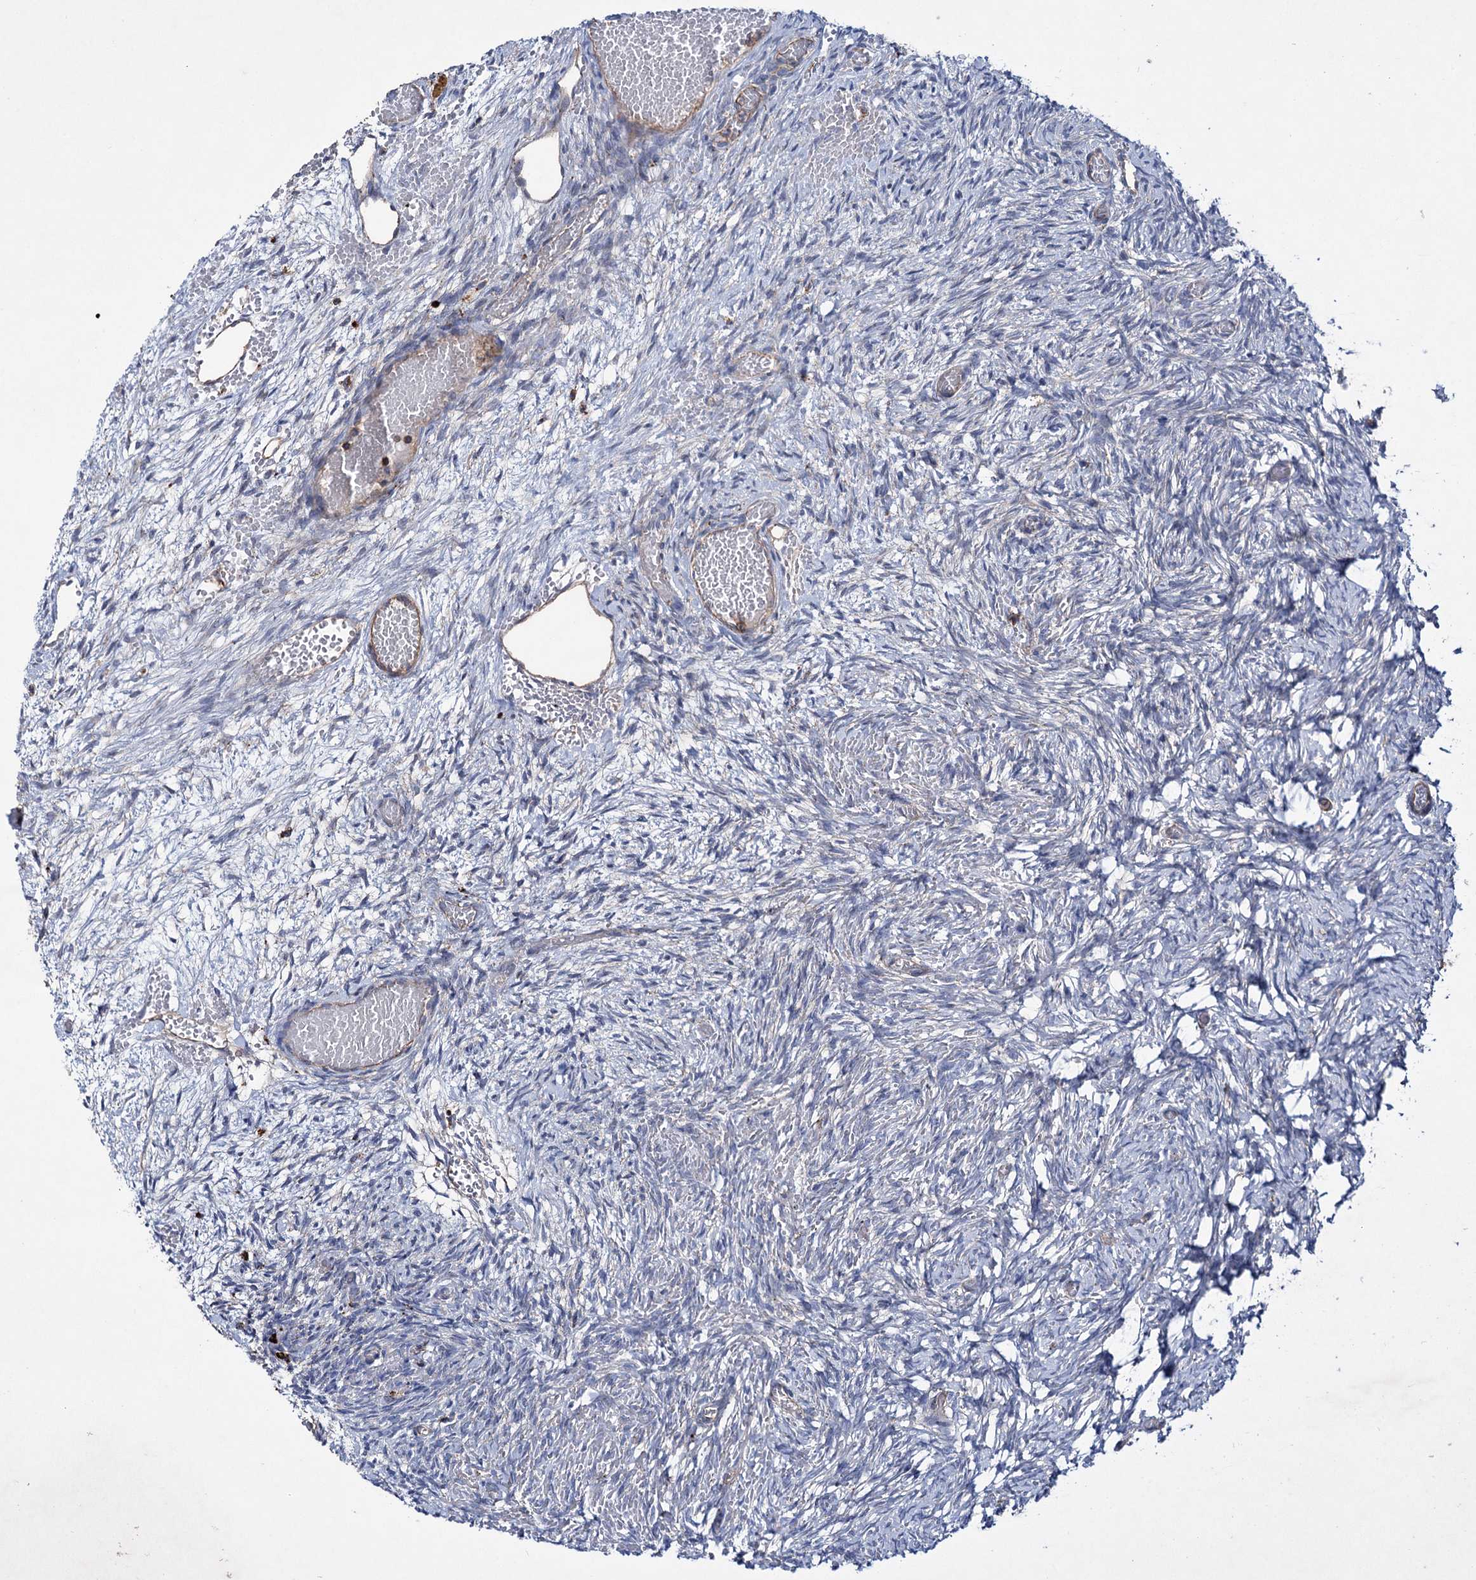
{"staining": {"intensity": "negative", "quantity": "none", "location": "none"}, "tissue": "ovary", "cell_type": "Ovarian stroma cells", "image_type": "normal", "snomed": [{"axis": "morphology", "description": "Adenocarcinoma, NOS"}, {"axis": "topography", "description": "Endometrium"}], "caption": "This is a histopathology image of immunohistochemistry (IHC) staining of normal ovary, which shows no positivity in ovarian stroma cells.", "gene": "SCPEP1", "patient": {"sex": "female", "age": 32}}